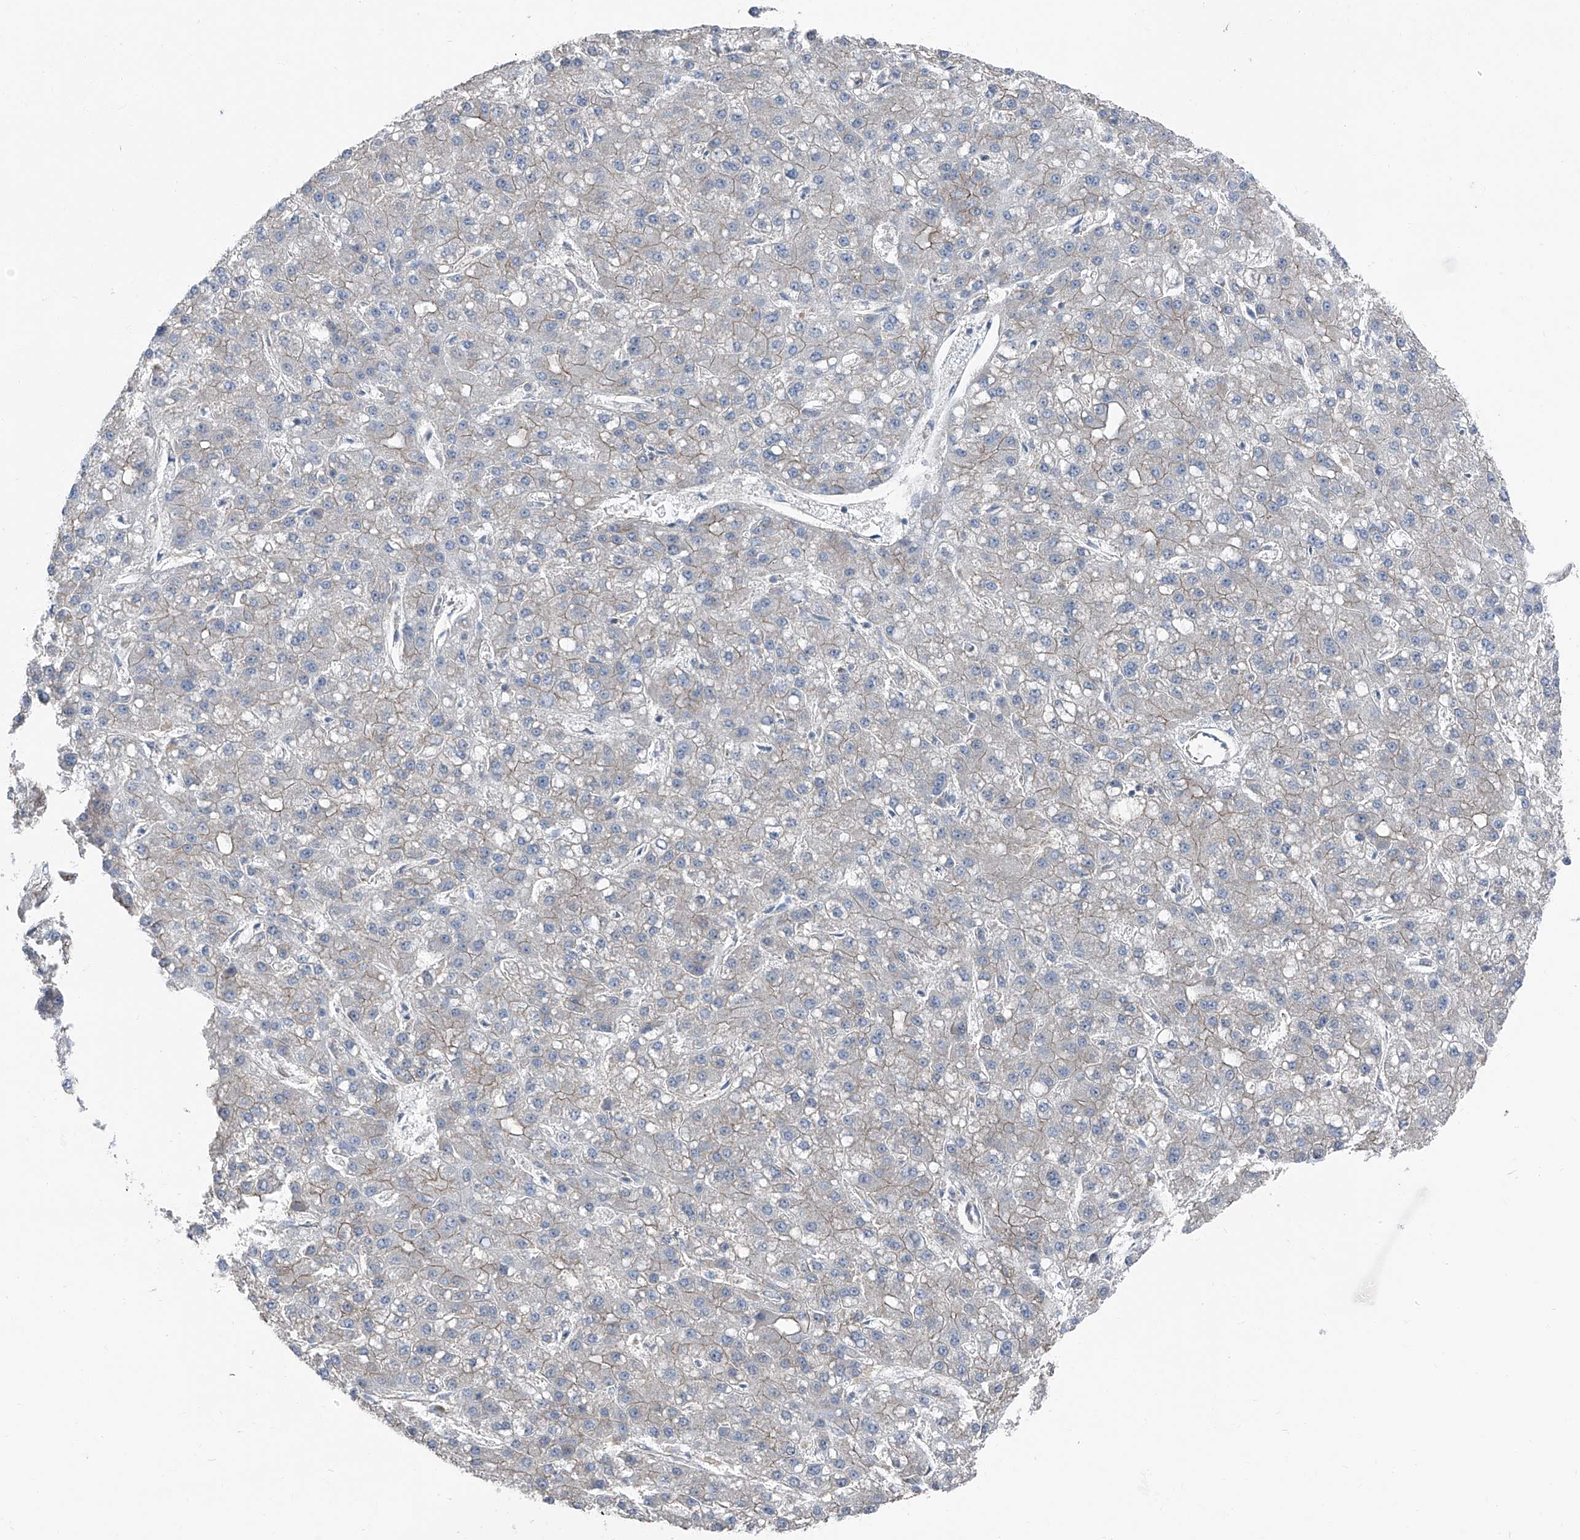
{"staining": {"intensity": "negative", "quantity": "none", "location": "none"}, "tissue": "liver cancer", "cell_type": "Tumor cells", "image_type": "cancer", "snomed": [{"axis": "morphology", "description": "Carcinoma, Hepatocellular, NOS"}, {"axis": "topography", "description": "Liver"}], "caption": "Immunohistochemistry (IHC) of liver cancer (hepatocellular carcinoma) reveals no expression in tumor cells.", "gene": "GPR142", "patient": {"sex": "male", "age": 67}}